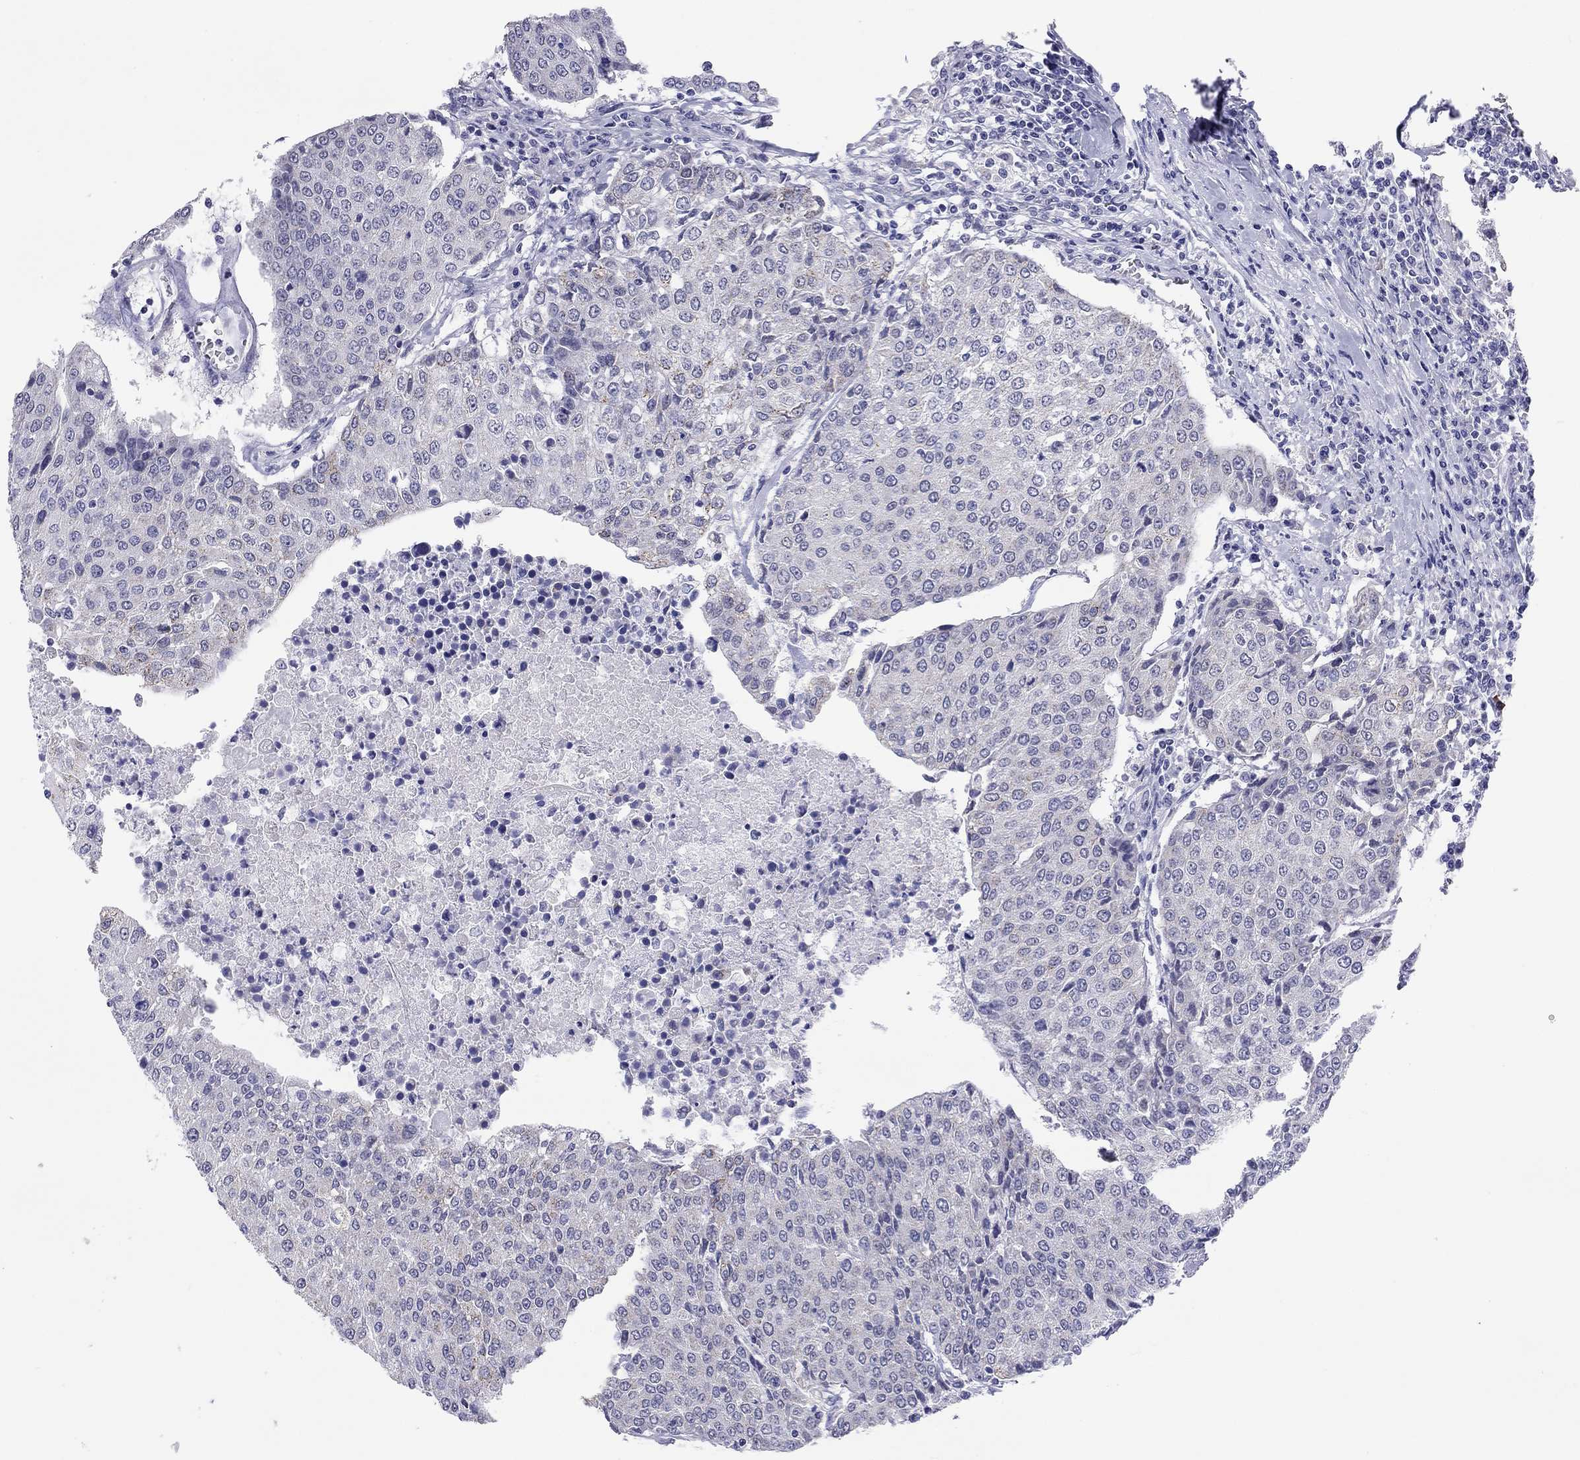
{"staining": {"intensity": "weak", "quantity": "<25%", "location": "cytoplasmic/membranous"}, "tissue": "urothelial cancer", "cell_type": "Tumor cells", "image_type": "cancer", "snomed": [{"axis": "morphology", "description": "Urothelial carcinoma, High grade"}, {"axis": "topography", "description": "Urinary bladder"}], "caption": "Immunohistochemistry (IHC) micrograph of neoplastic tissue: human urothelial cancer stained with DAB (3,3'-diaminobenzidine) reveals no significant protein staining in tumor cells. (IHC, brightfield microscopy, high magnification).", "gene": "ARMC12", "patient": {"sex": "female", "age": 85}}